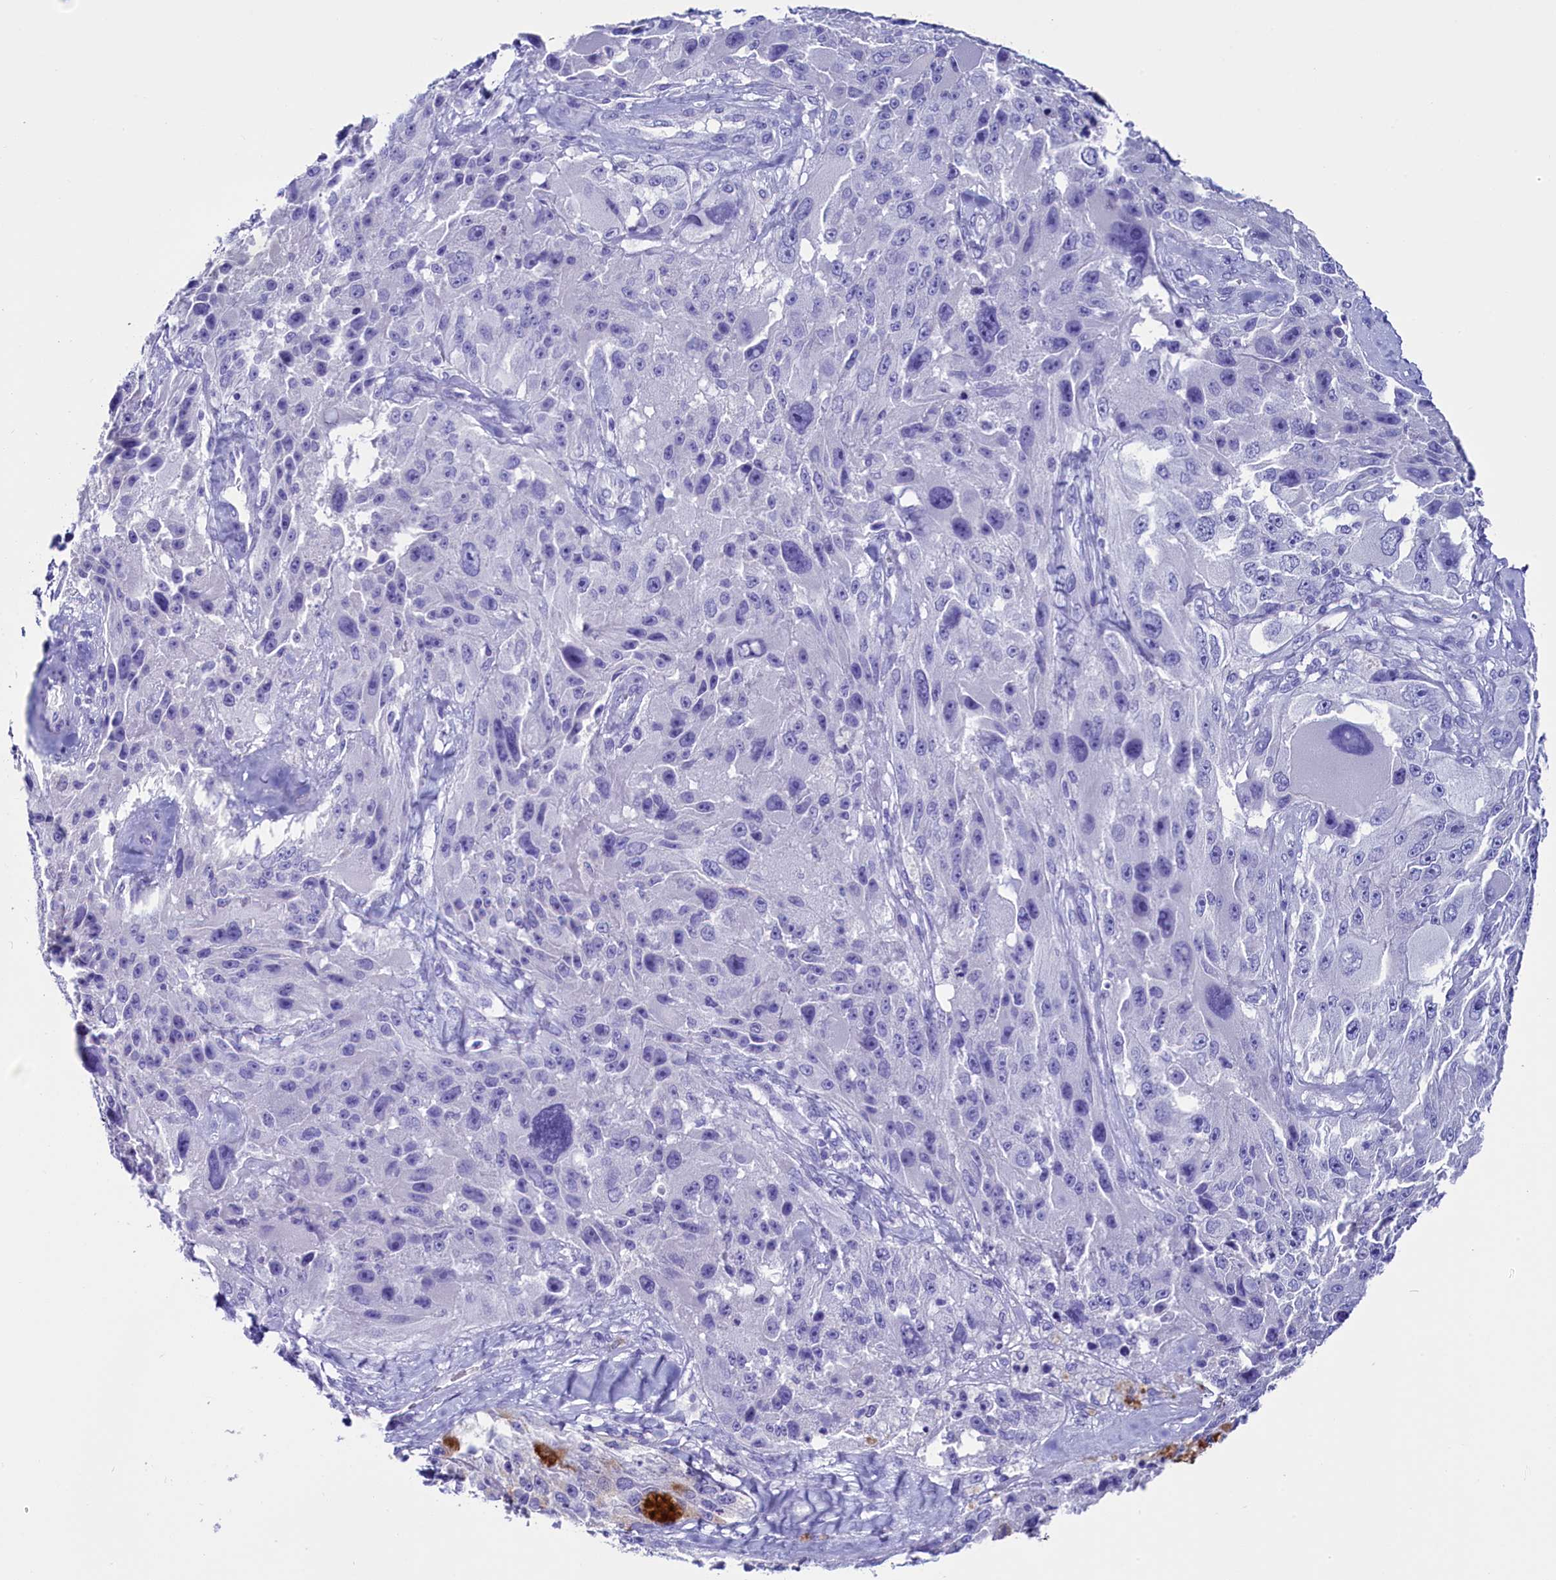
{"staining": {"intensity": "negative", "quantity": "none", "location": "none"}, "tissue": "melanoma", "cell_type": "Tumor cells", "image_type": "cancer", "snomed": [{"axis": "morphology", "description": "Malignant melanoma, Metastatic site"}, {"axis": "topography", "description": "Lymph node"}], "caption": "Immunohistochemical staining of malignant melanoma (metastatic site) shows no significant expression in tumor cells.", "gene": "ANKRD29", "patient": {"sex": "male", "age": 62}}